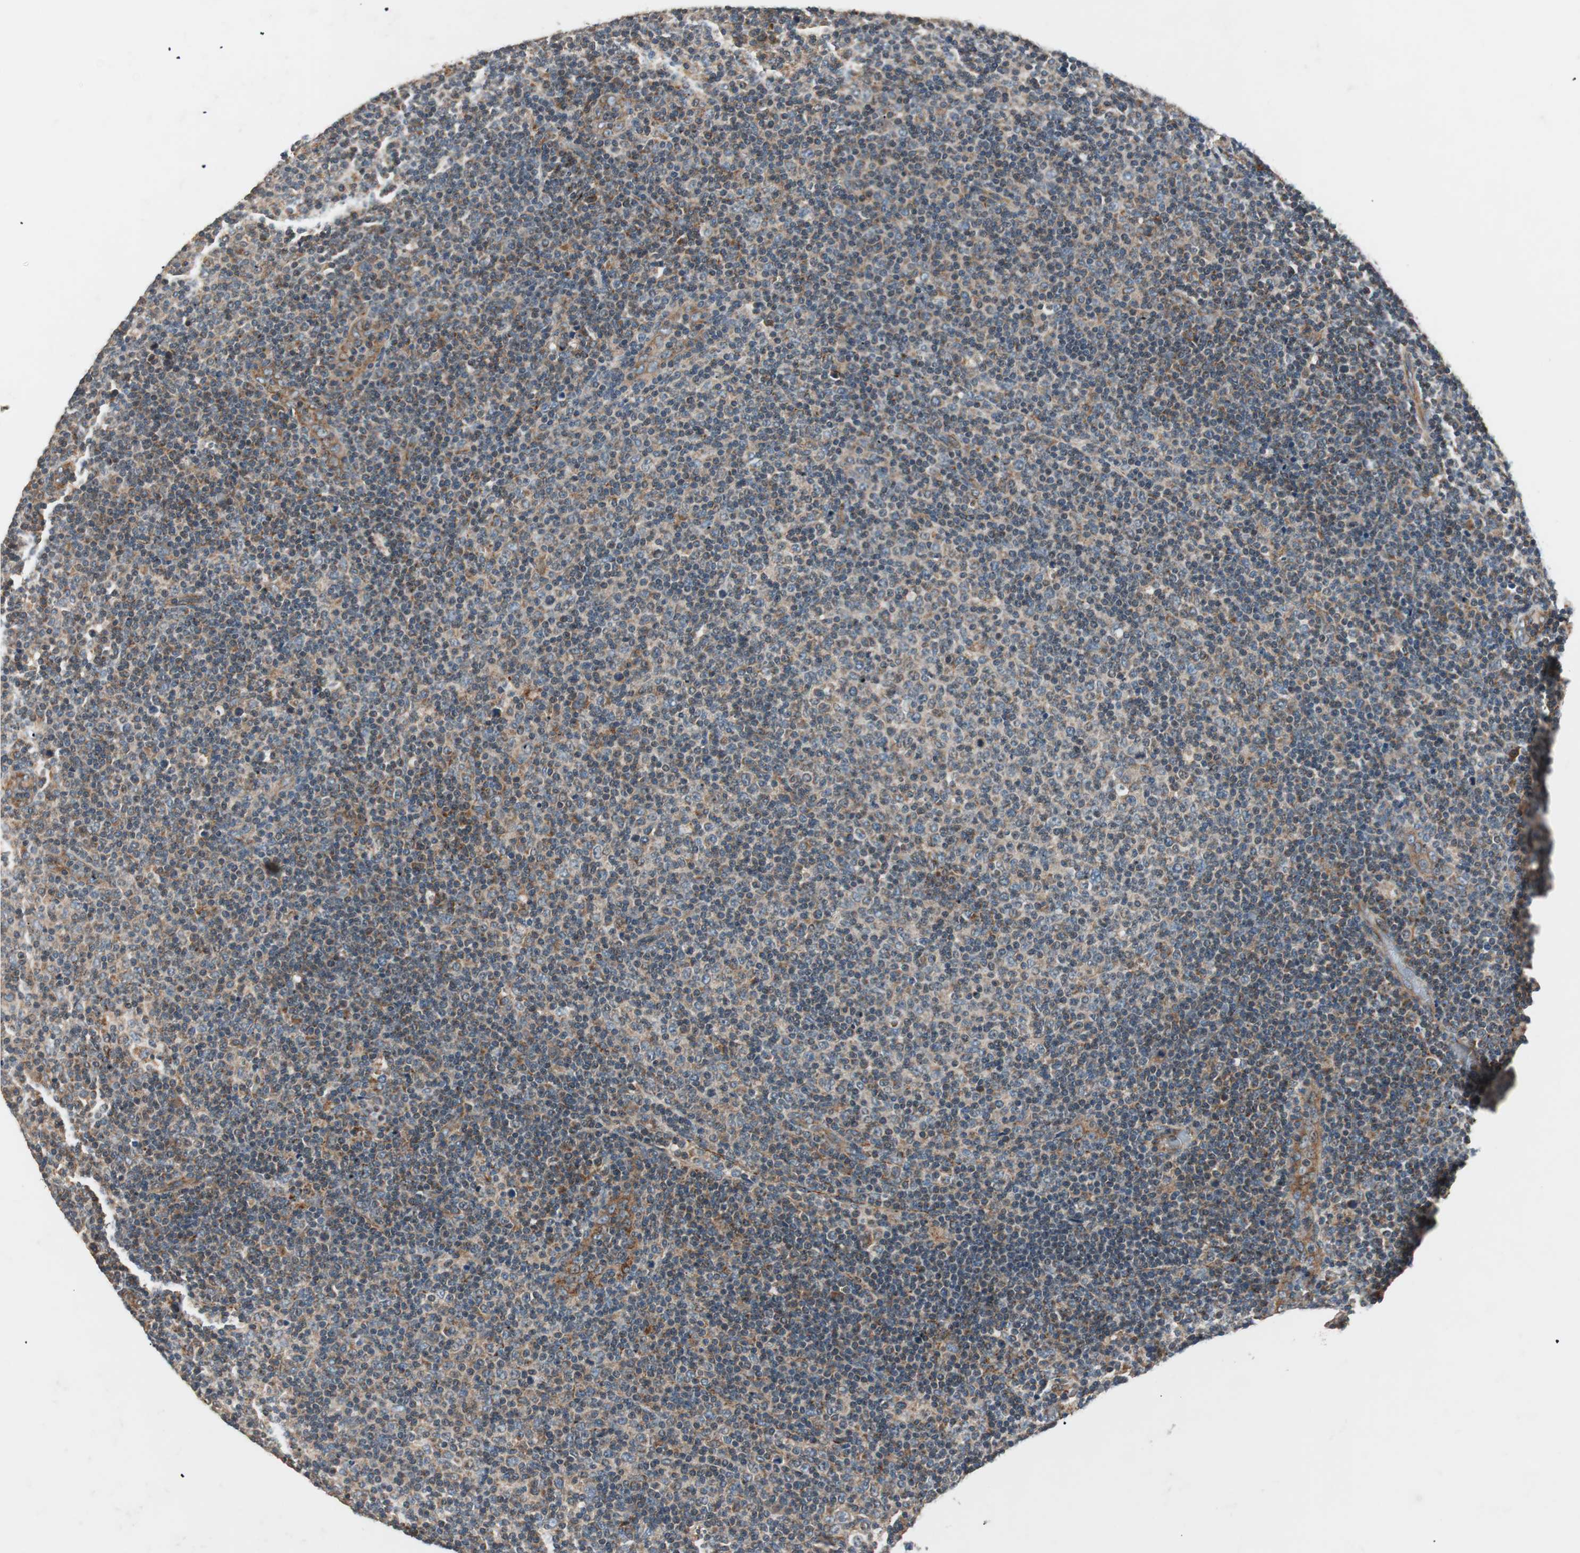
{"staining": {"intensity": "weak", "quantity": "25%-75%", "location": "cytoplasmic/membranous"}, "tissue": "lymphoma", "cell_type": "Tumor cells", "image_type": "cancer", "snomed": [{"axis": "morphology", "description": "Malignant lymphoma, non-Hodgkin's type, Low grade"}, {"axis": "topography", "description": "Lymph node"}], "caption": "Protein staining by IHC demonstrates weak cytoplasmic/membranous positivity in about 25%-75% of tumor cells in lymphoma. (DAB (3,3'-diaminobenzidine) IHC, brown staining for protein, blue staining for nuclei).", "gene": "HPN", "patient": {"sex": "male", "age": 70}}